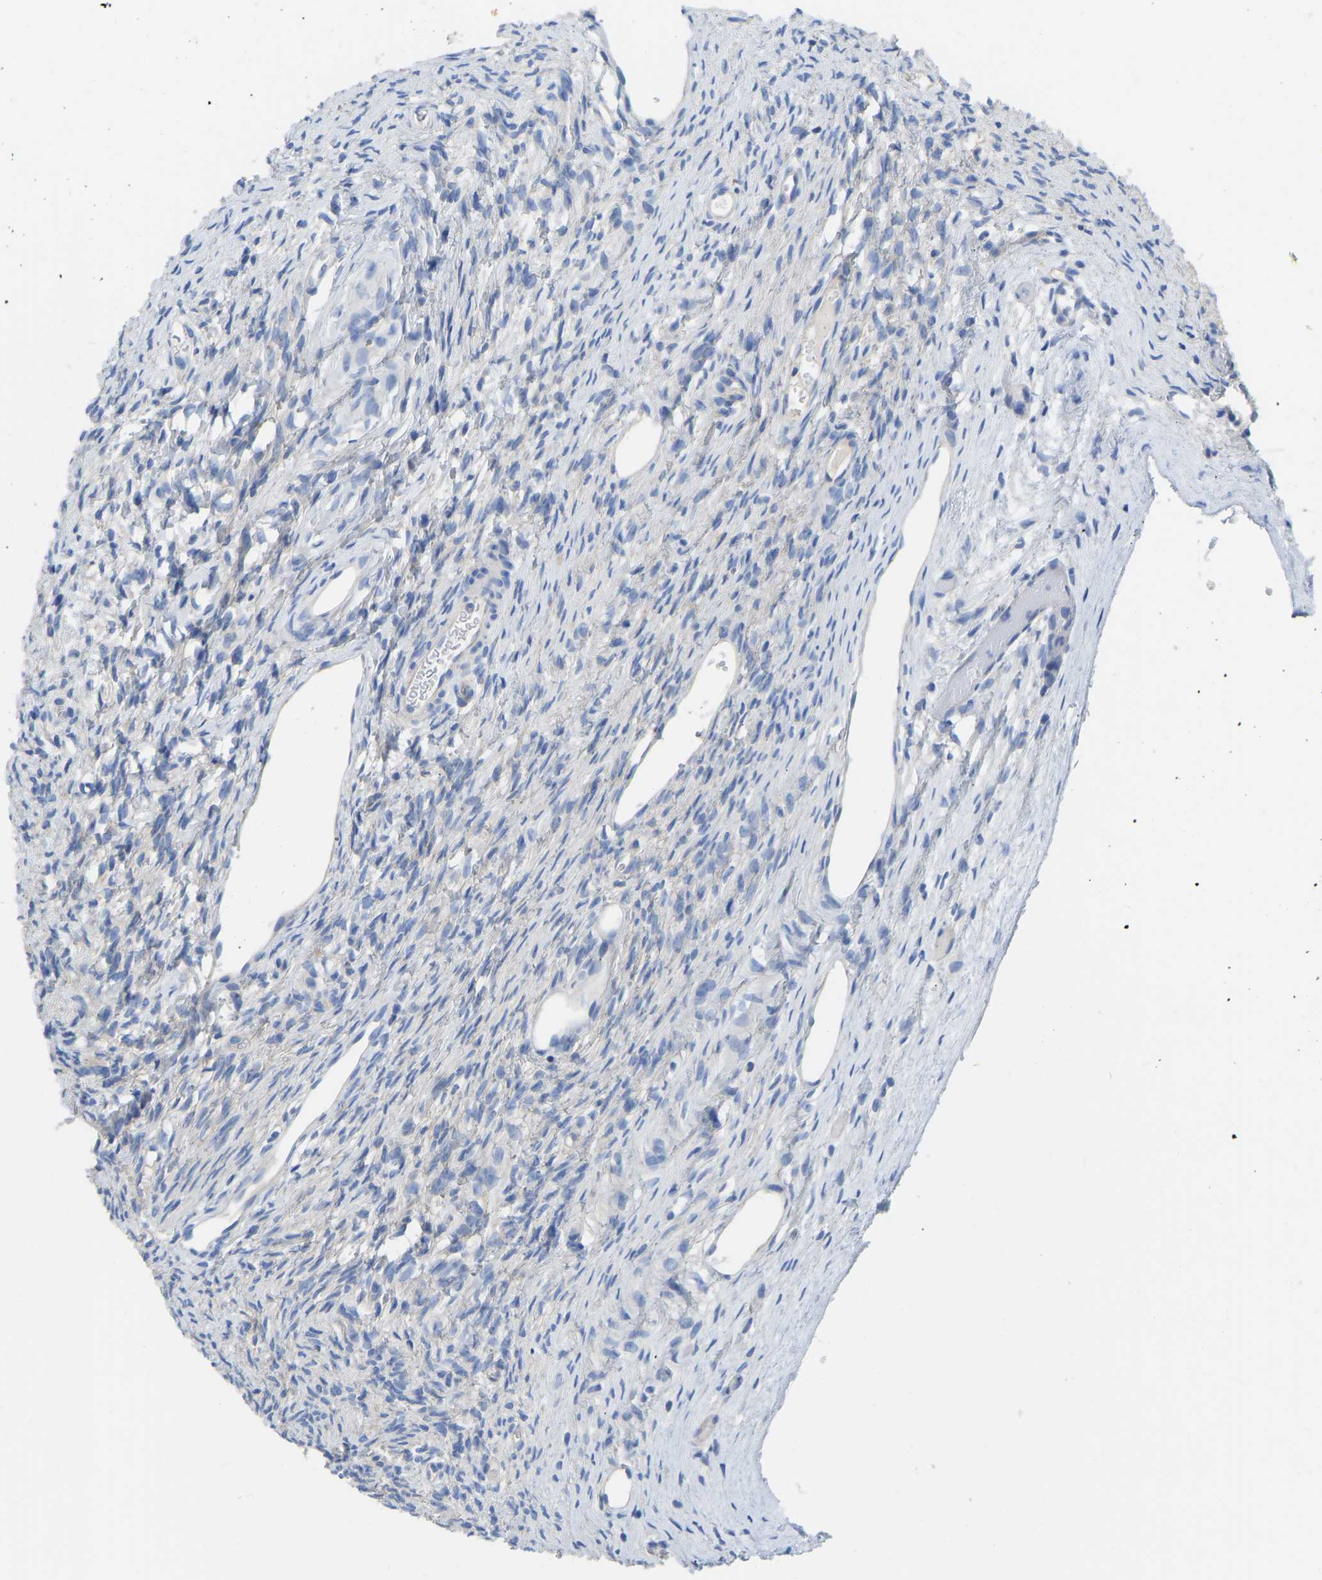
{"staining": {"intensity": "negative", "quantity": "none", "location": "none"}, "tissue": "ovary", "cell_type": "Follicle cells", "image_type": "normal", "snomed": [{"axis": "morphology", "description": "Normal tissue, NOS"}, {"axis": "topography", "description": "Ovary"}], "caption": "Protein analysis of benign ovary displays no significant expression in follicle cells. The staining was performed using DAB (3,3'-diaminobenzidine) to visualize the protein expression in brown, while the nuclei were stained in blue with hematoxylin (Magnification: 20x).", "gene": "CHAD", "patient": {"sex": "female", "age": 33}}